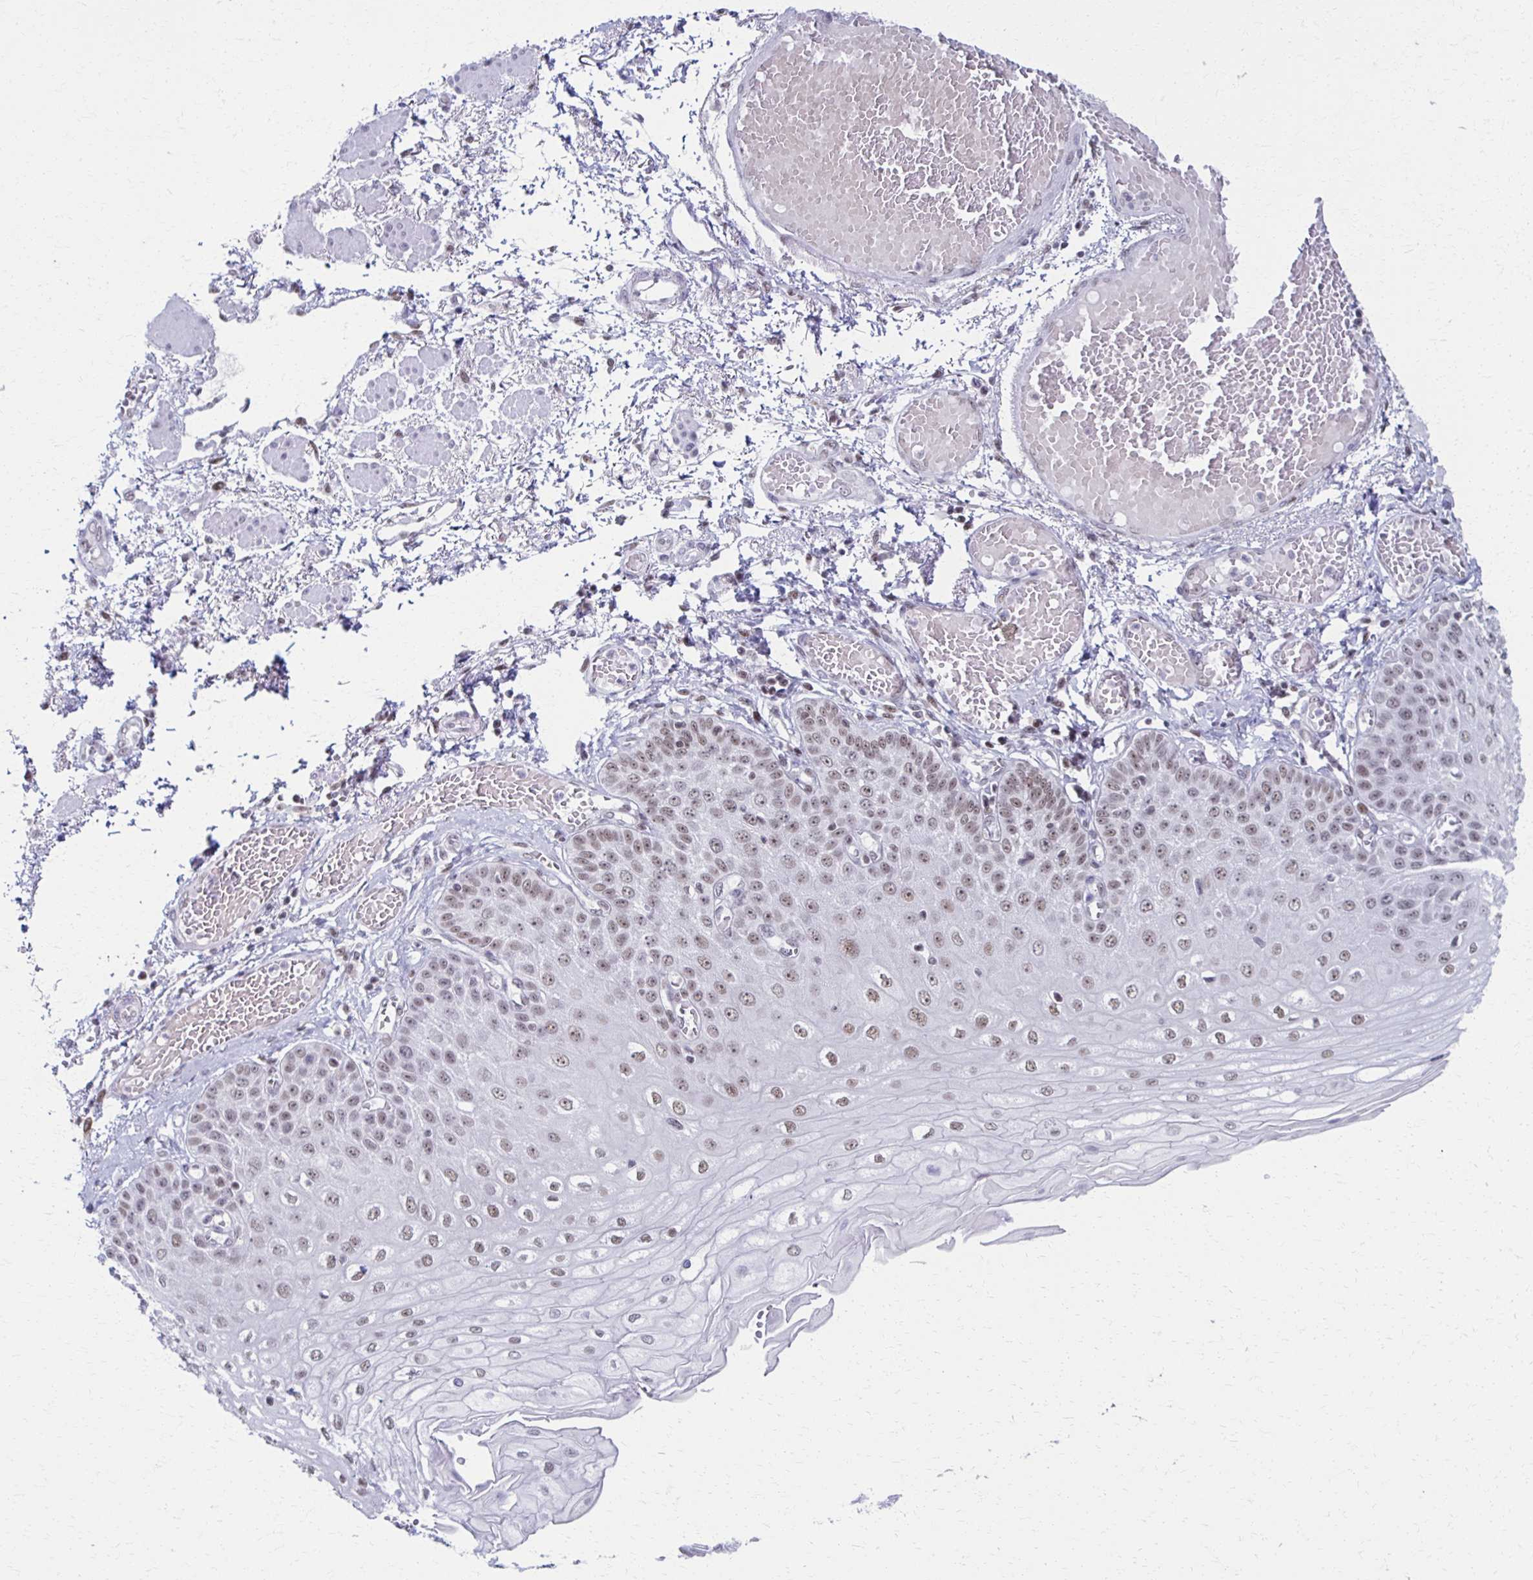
{"staining": {"intensity": "weak", "quantity": ">75%", "location": "nuclear"}, "tissue": "esophagus", "cell_type": "Squamous epithelial cells", "image_type": "normal", "snomed": [{"axis": "morphology", "description": "Normal tissue, NOS"}, {"axis": "morphology", "description": "Adenocarcinoma, NOS"}, {"axis": "topography", "description": "Esophagus"}], "caption": "Weak nuclear staining is seen in about >75% of squamous epithelial cells in benign esophagus.", "gene": "IRF7", "patient": {"sex": "male", "age": 81}}